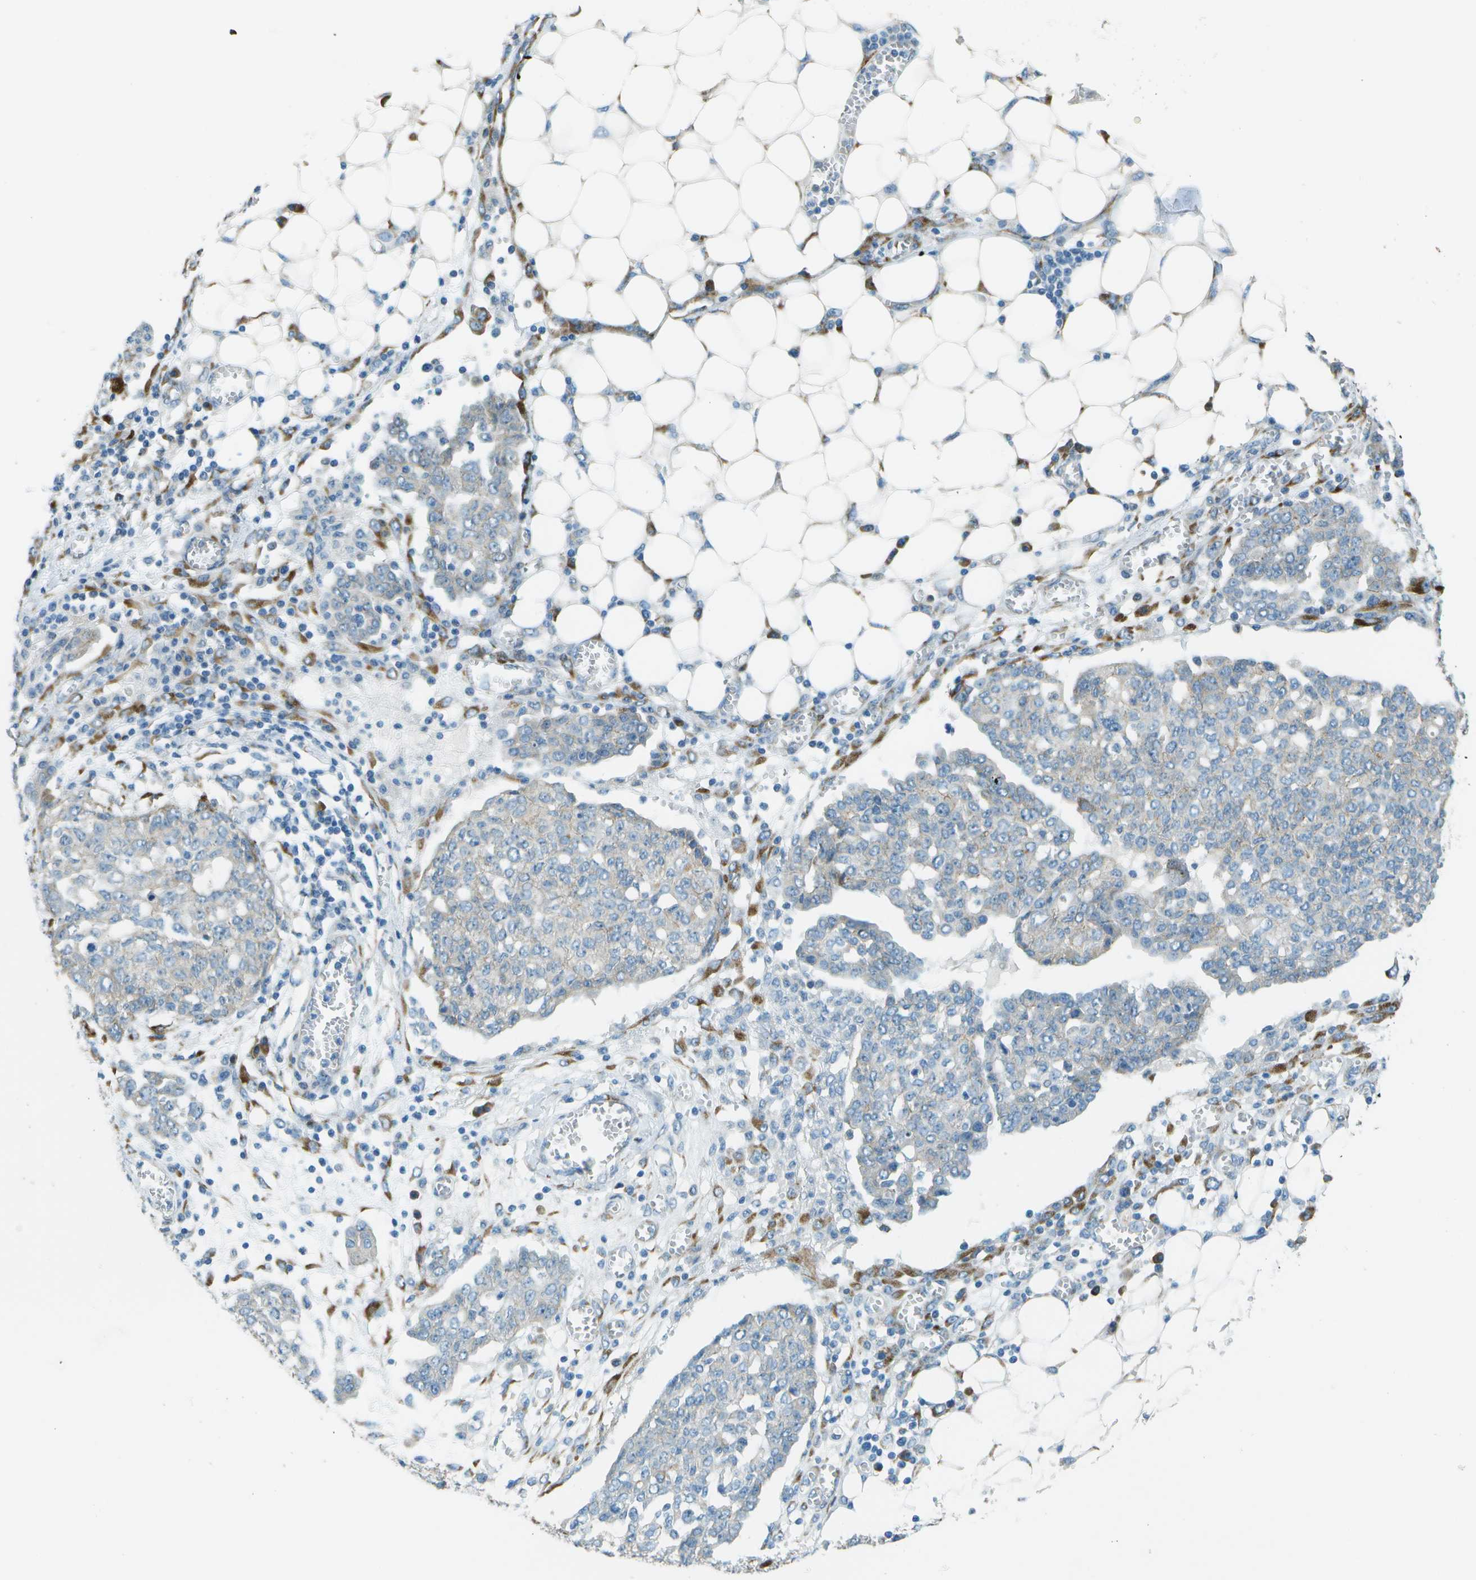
{"staining": {"intensity": "negative", "quantity": "none", "location": "none"}, "tissue": "ovarian cancer", "cell_type": "Tumor cells", "image_type": "cancer", "snomed": [{"axis": "morphology", "description": "Cystadenocarcinoma, serous, NOS"}, {"axis": "topography", "description": "Soft tissue"}, {"axis": "topography", "description": "Ovary"}], "caption": "Immunohistochemical staining of human ovarian cancer (serous cystadenocarcinoma) shows no significant staining in tumor cells.", "gene": "KCTD3", "patient": {"sex": "female", "age": 57}}